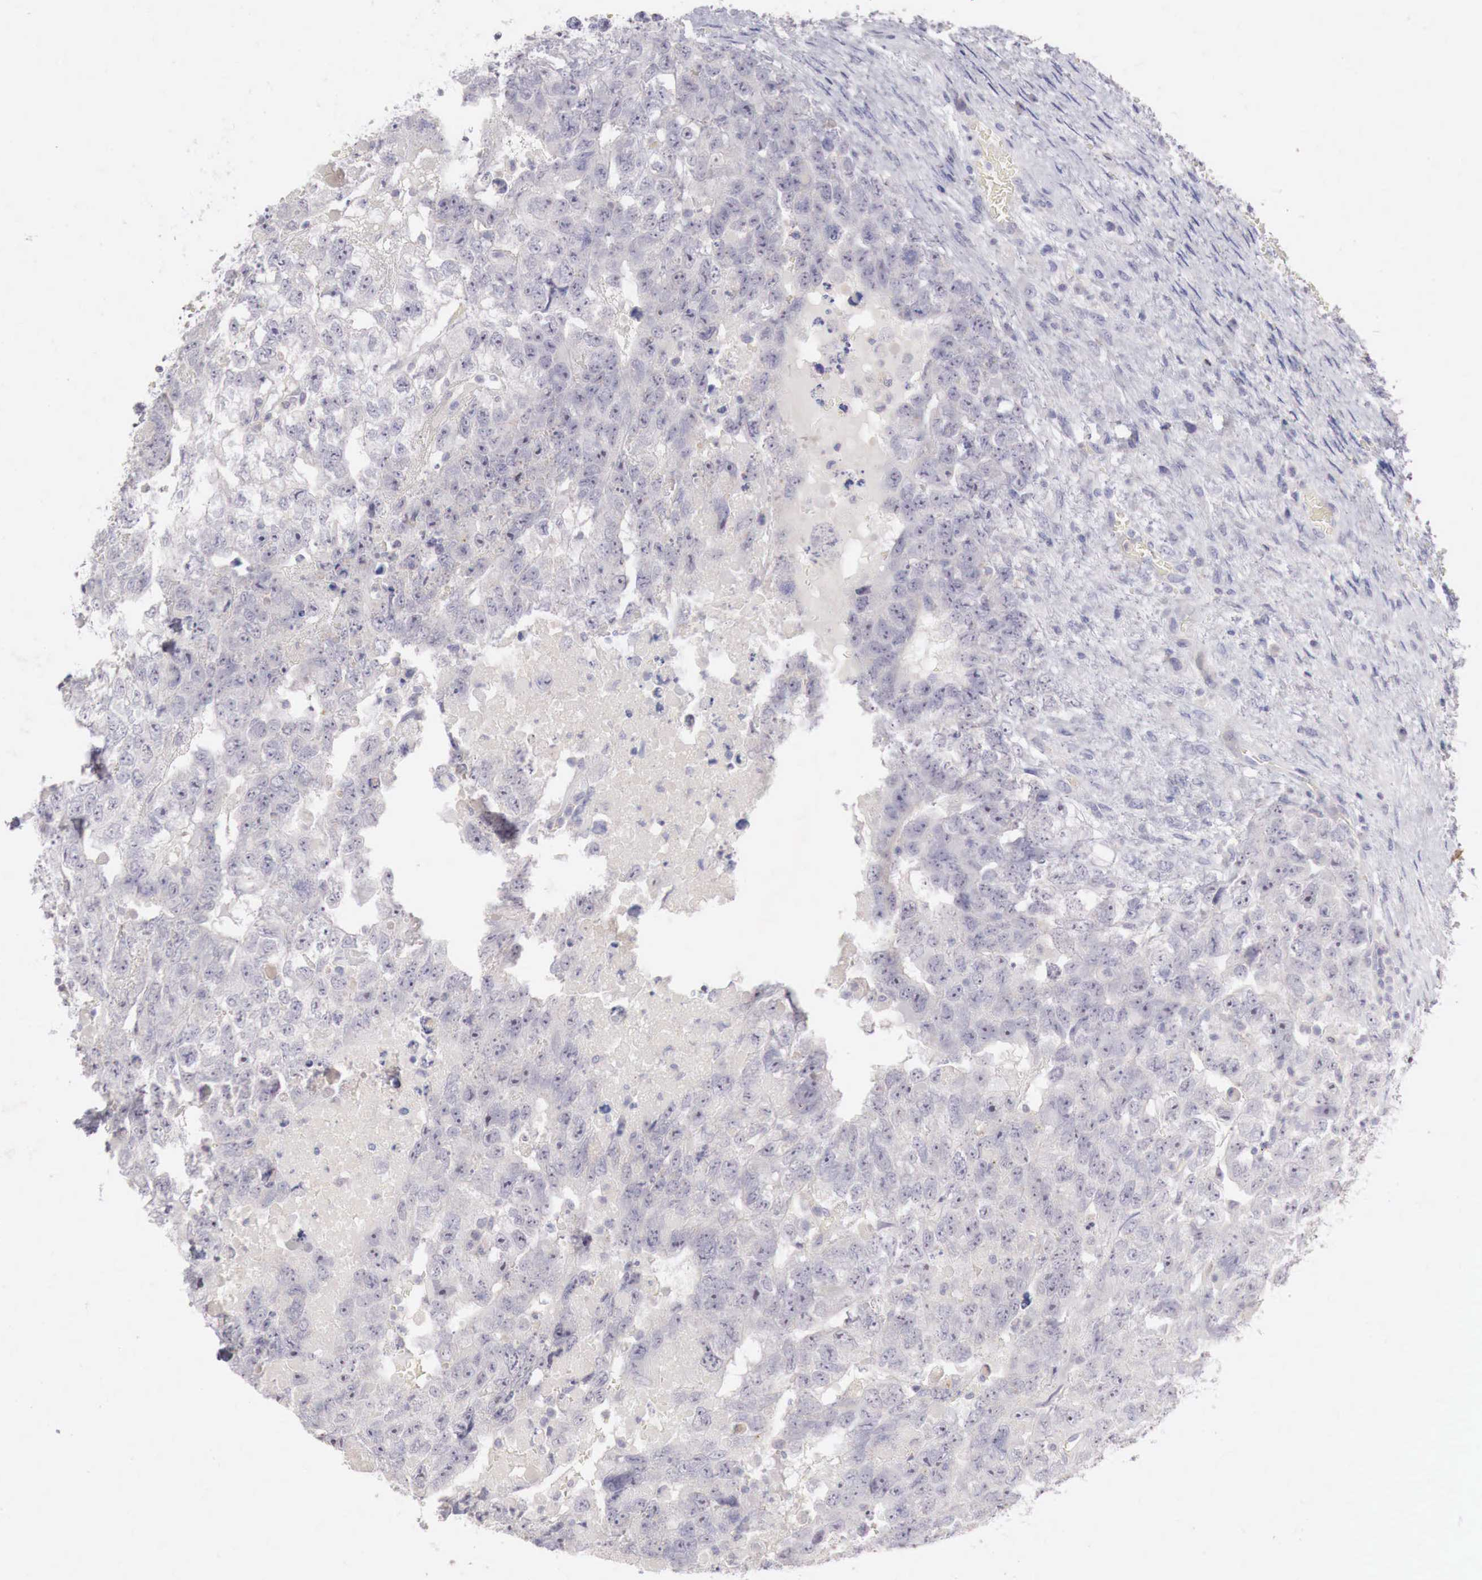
{"staining": {"intensity": "negative", "quantity": "none", "location": "none"}, "tissue": "testis cancer", "cell_type": "Tumor cells", "image_type": "cancer", "snomed": [{"axis": "morphology", "description": "Carcinoma, Embryonal, NOS"}, {"axis": "topography", "description": "Testis"}], "caption": "A histopathology image of testis cancer stained for a protein exhibits no brown staining in tumor cells.", "gene": "GATA1", "patient": {"sex": "male", "age": 36}}